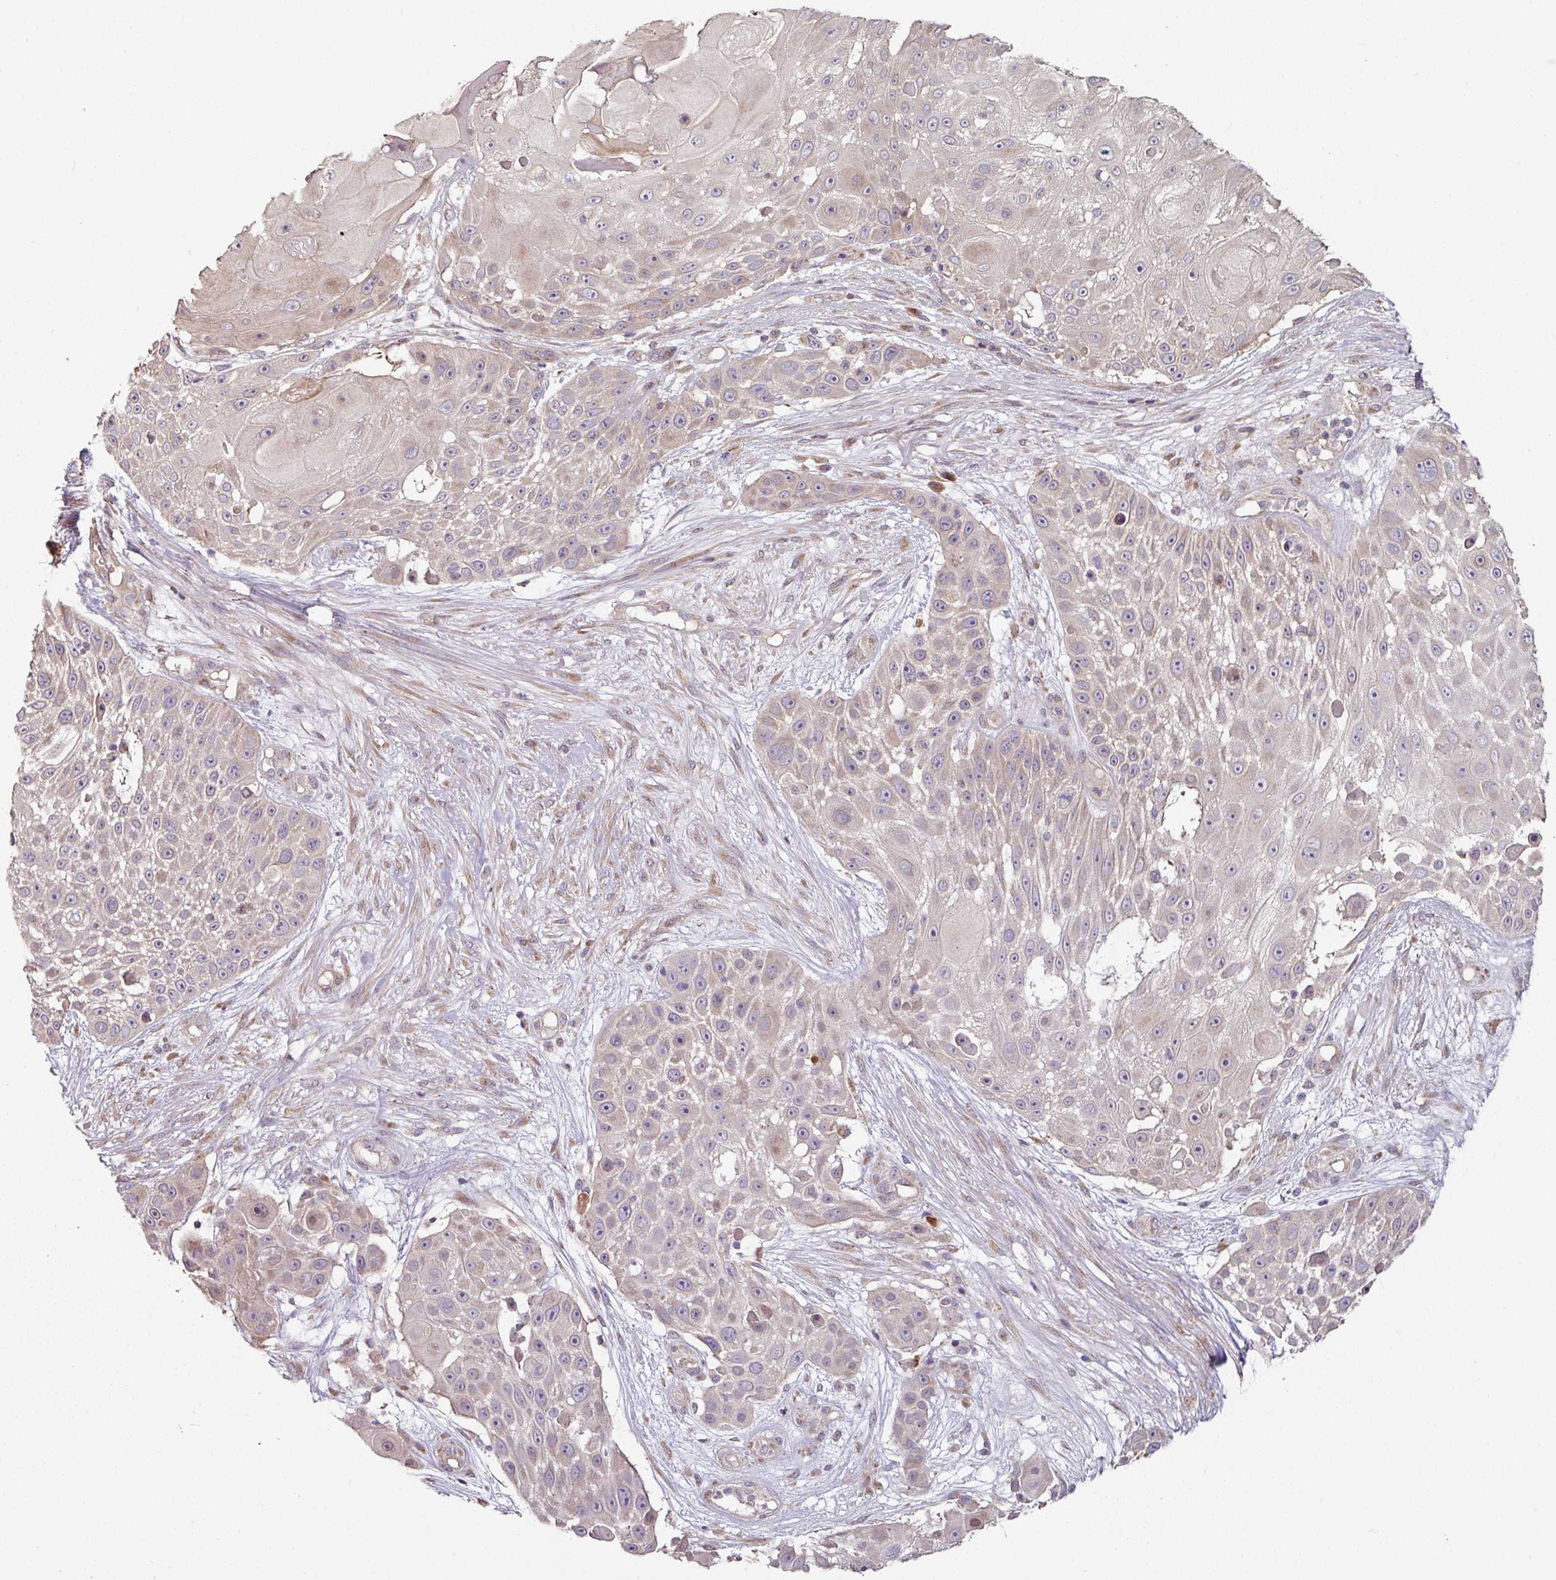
{"staining": {"intensity": "weak", "quantity": "25%-75%", "location": "cytoplasmic/membranous"}, "tissue": "skin cancer", "cell_type": "Tumor cells", "image_type": "cancer", "snomed": [{"axis": "morphology", "description": "Squamous cell carcinoma, NOS"}, {"axis": "topography", "description": "Skin"}], "caption": "Immunohistochemistry (IHC) (DAB) staining of human skin cancer shows weak cytoplasmic/membranous protein expression in approximately 25%-75% of tumor cells. Nuclei are stained in blue.", "gene": "LRRC9", "patient": {"sex": "female", "age": 86}}